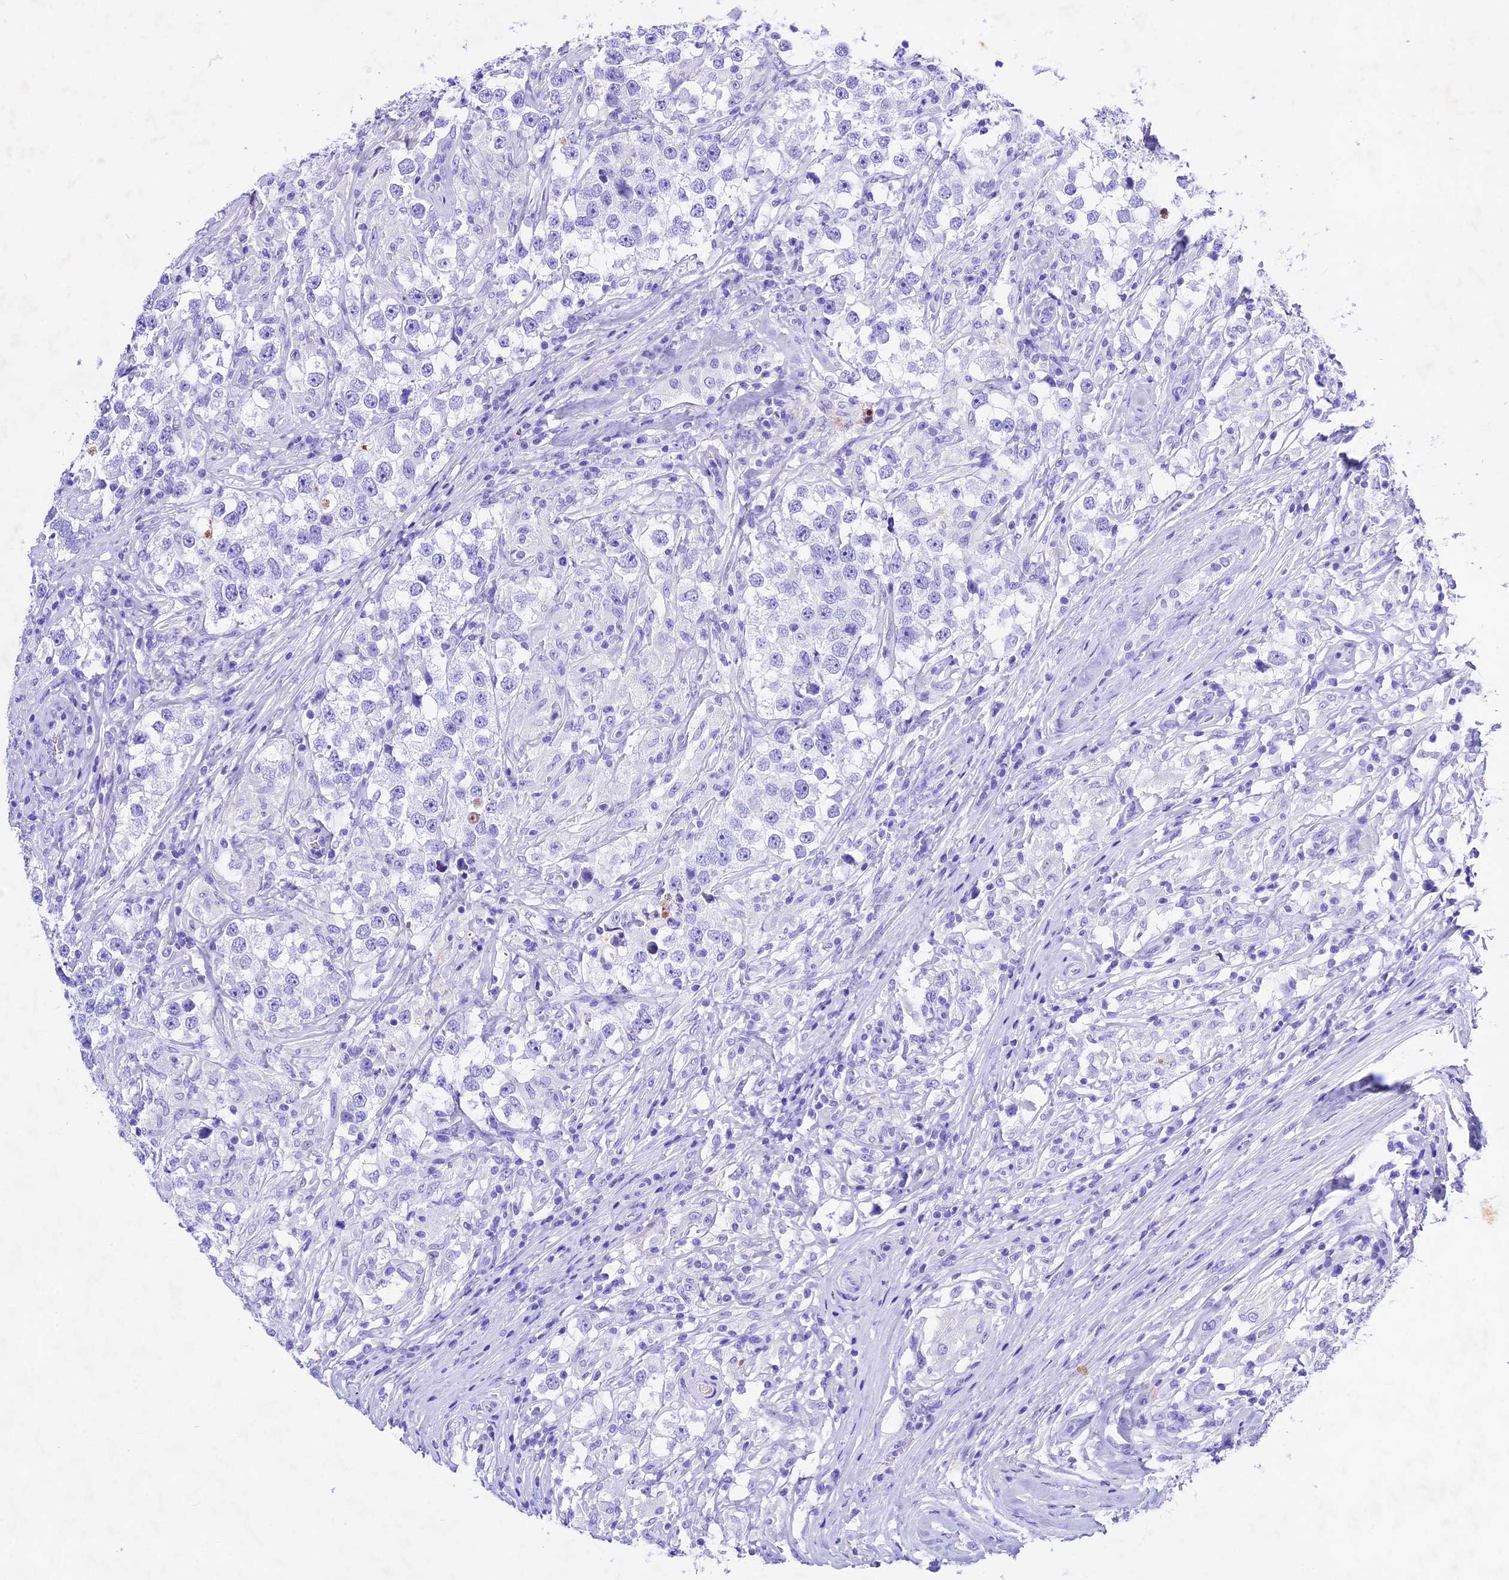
{"staining": {"intensity": "negative", "quantity": "none", "location": "none"}, "tissue": "testis cancer", "cell_type": "Tumor cells", "image_type": "cancer", "snomed": [{"axis": "morphology", "description": "Seminoma, NOS"}, {"axis": "topography", "description": "Testis"}], "caption": "The histopathology image shows no significant positivity in tumor cells of testis cancer (seminoma).", "gene": "PSG11", "patient": {"sex": "male", "age": 46}}